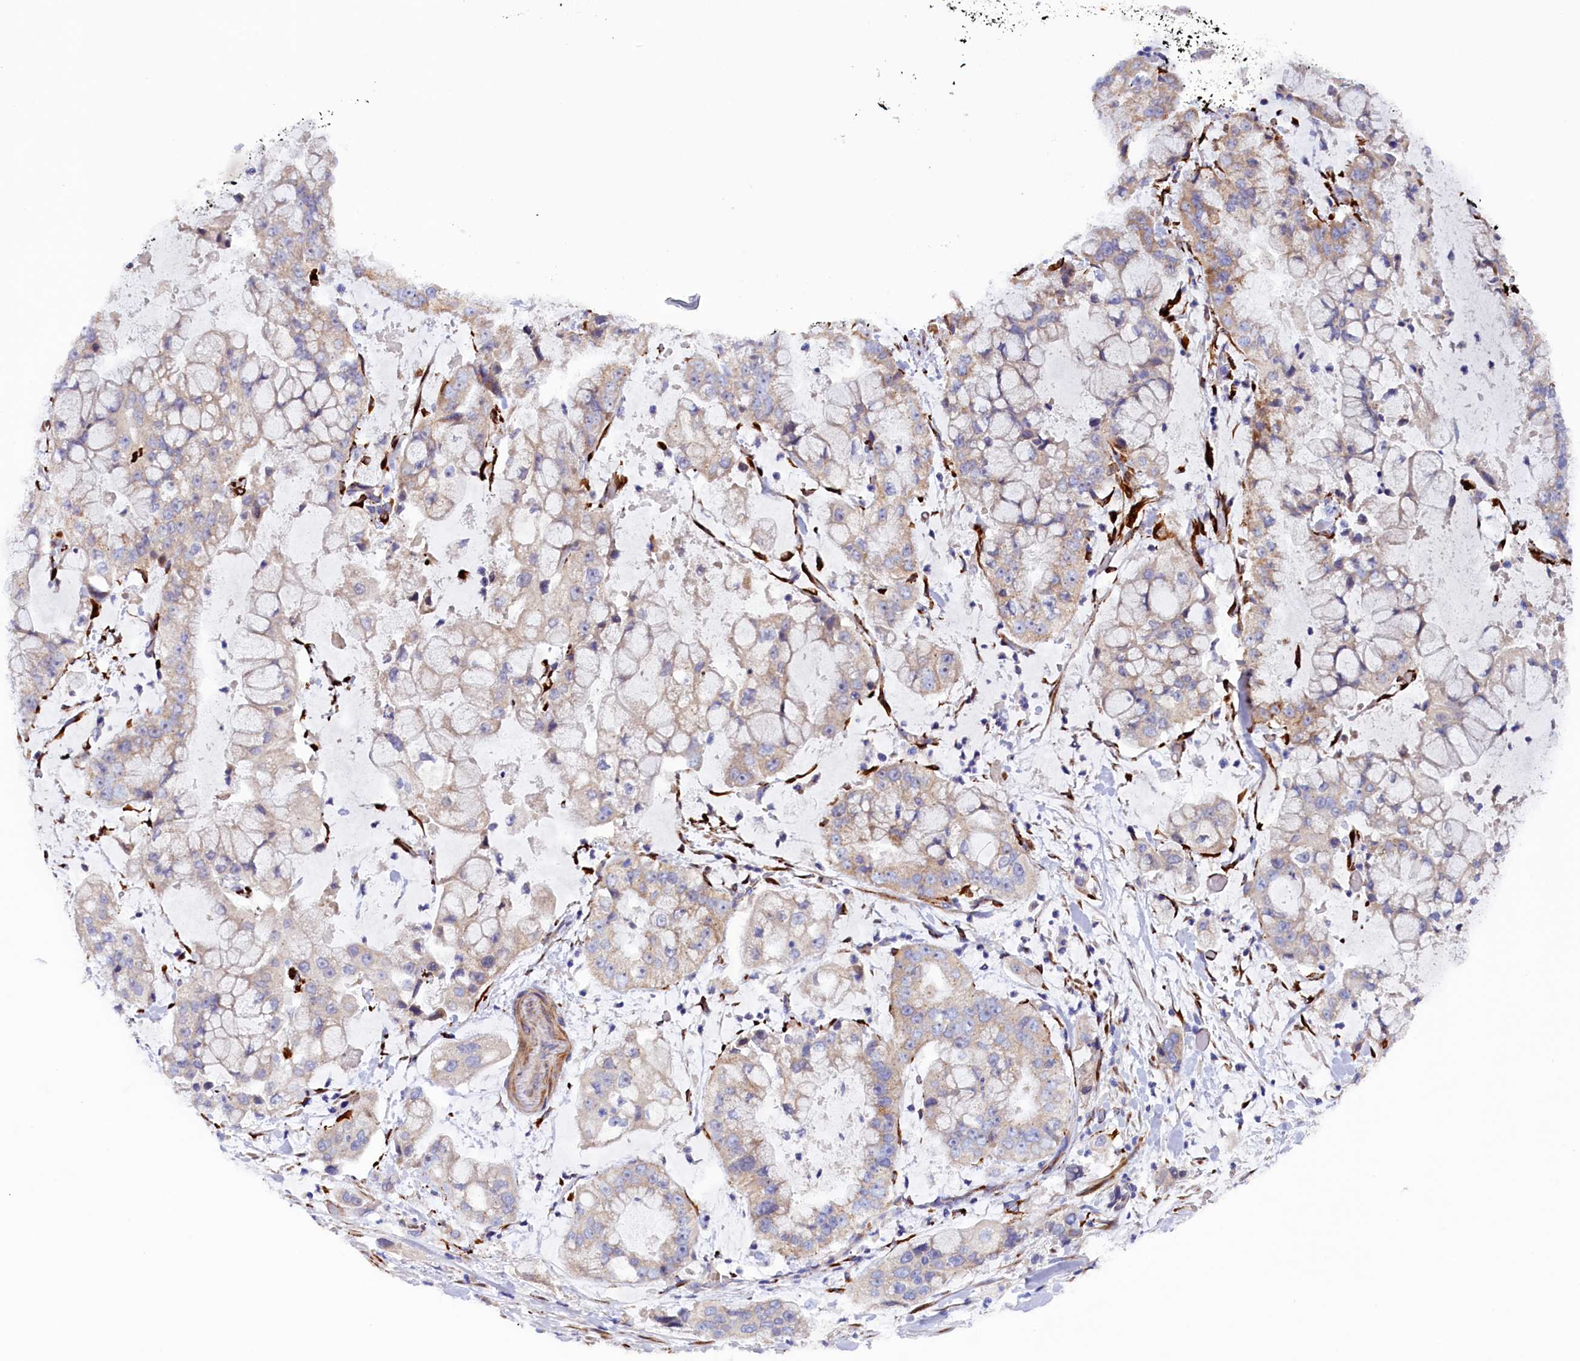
{"staining": {"intensity": "moderate", "quantity": "<25%", "location": "cytoplasmic/membranous"}, "tissue": "stomach cancer", "cell_type": "Tumor cells", "image_type": "cancer", "snomed": [{"axis": "morphology", "description": "Adenocarcinoma, NOS"}, {"axis": "topography", "description": "Stomach"}], "caption": "Immunohistochemistry photomicrograph of stomach cancer (adenocarcinoma) stained for a protein (brown), which displays low levels of moderate cytoplasmic/membranous positivity in about <25% of tumor cells.", "gene": "ARRDC4", "patient": {"sex": "male", "age": 76}}